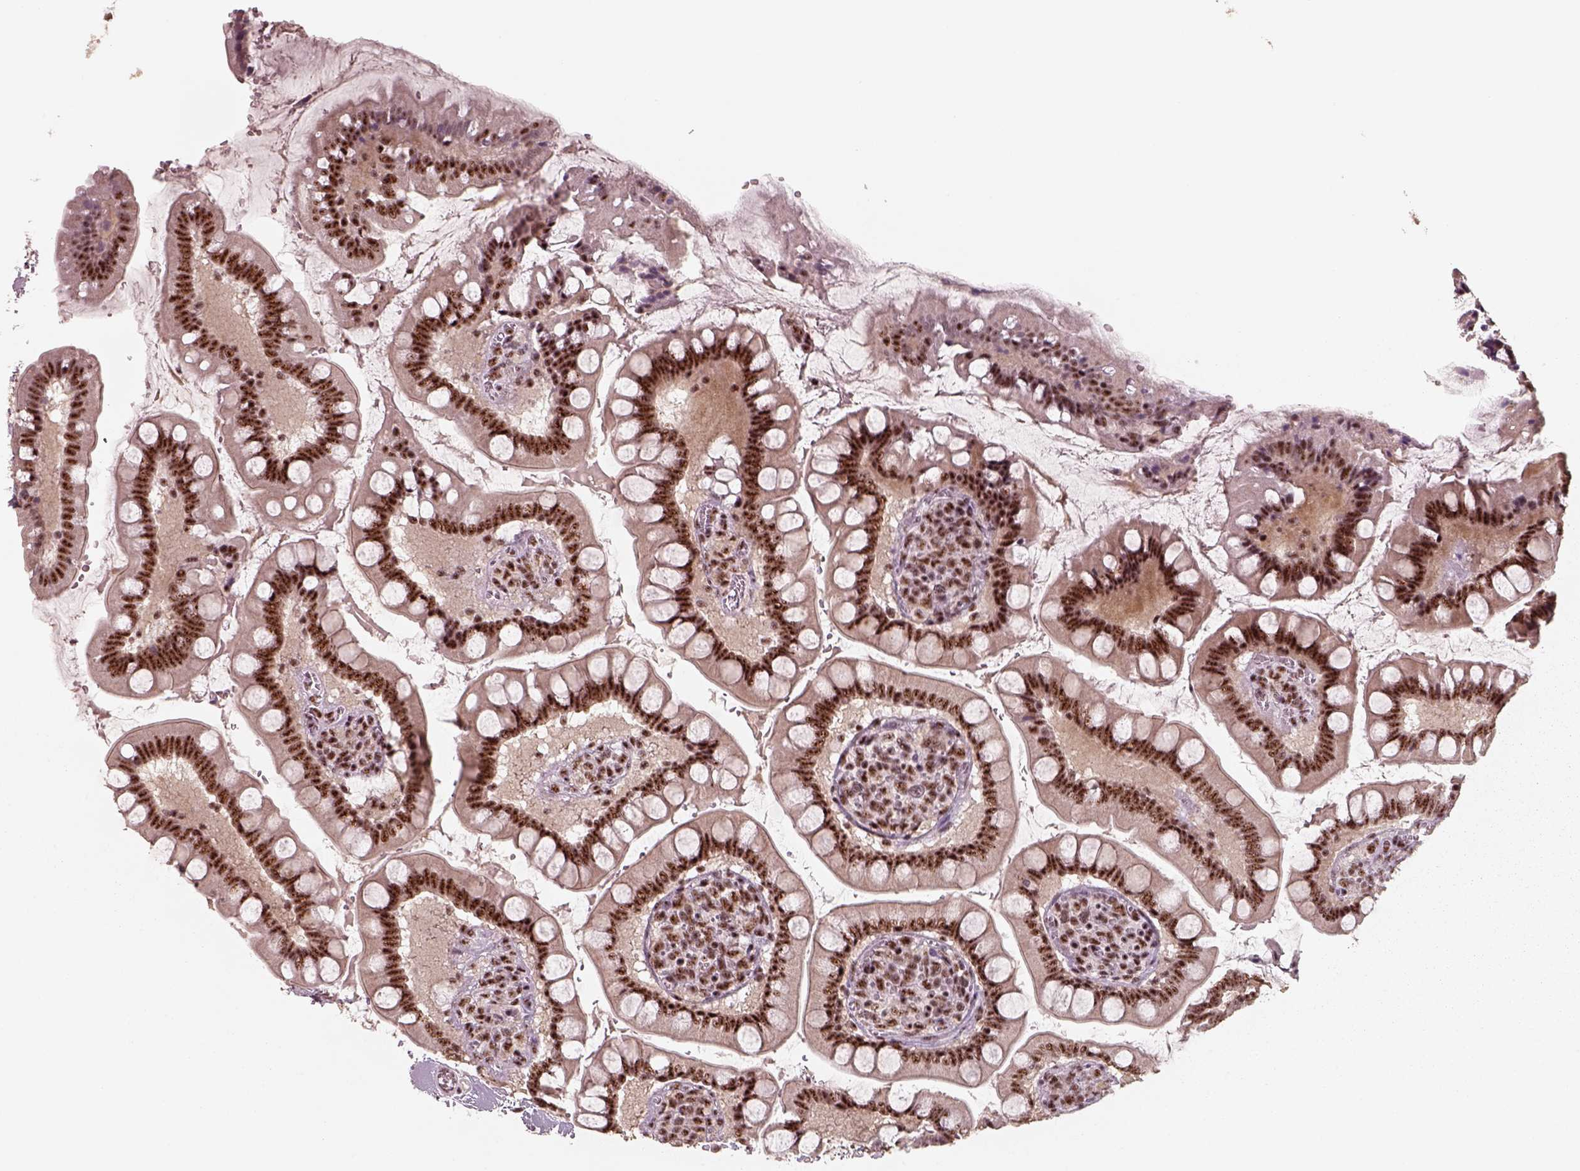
{"staining": {"intensity": "strong", "quantity": ">75%", "location": "nuclear"}, "tissue": "small intestine", "cell_type": "Glandular cells", "image_type": "normal", "snomed": [{"axis": "morphology", "description": "Normal tissue, NOS"}, {"axis": "topography", "description": "Small intestine"}], "caption": "The micrograph reveals a brown stain indicating the presence of a protein in the nuclear of glandular cells in small intestine.", "gene": "ATXN7L3", "patient": {"sex": "female", "age": 56}}